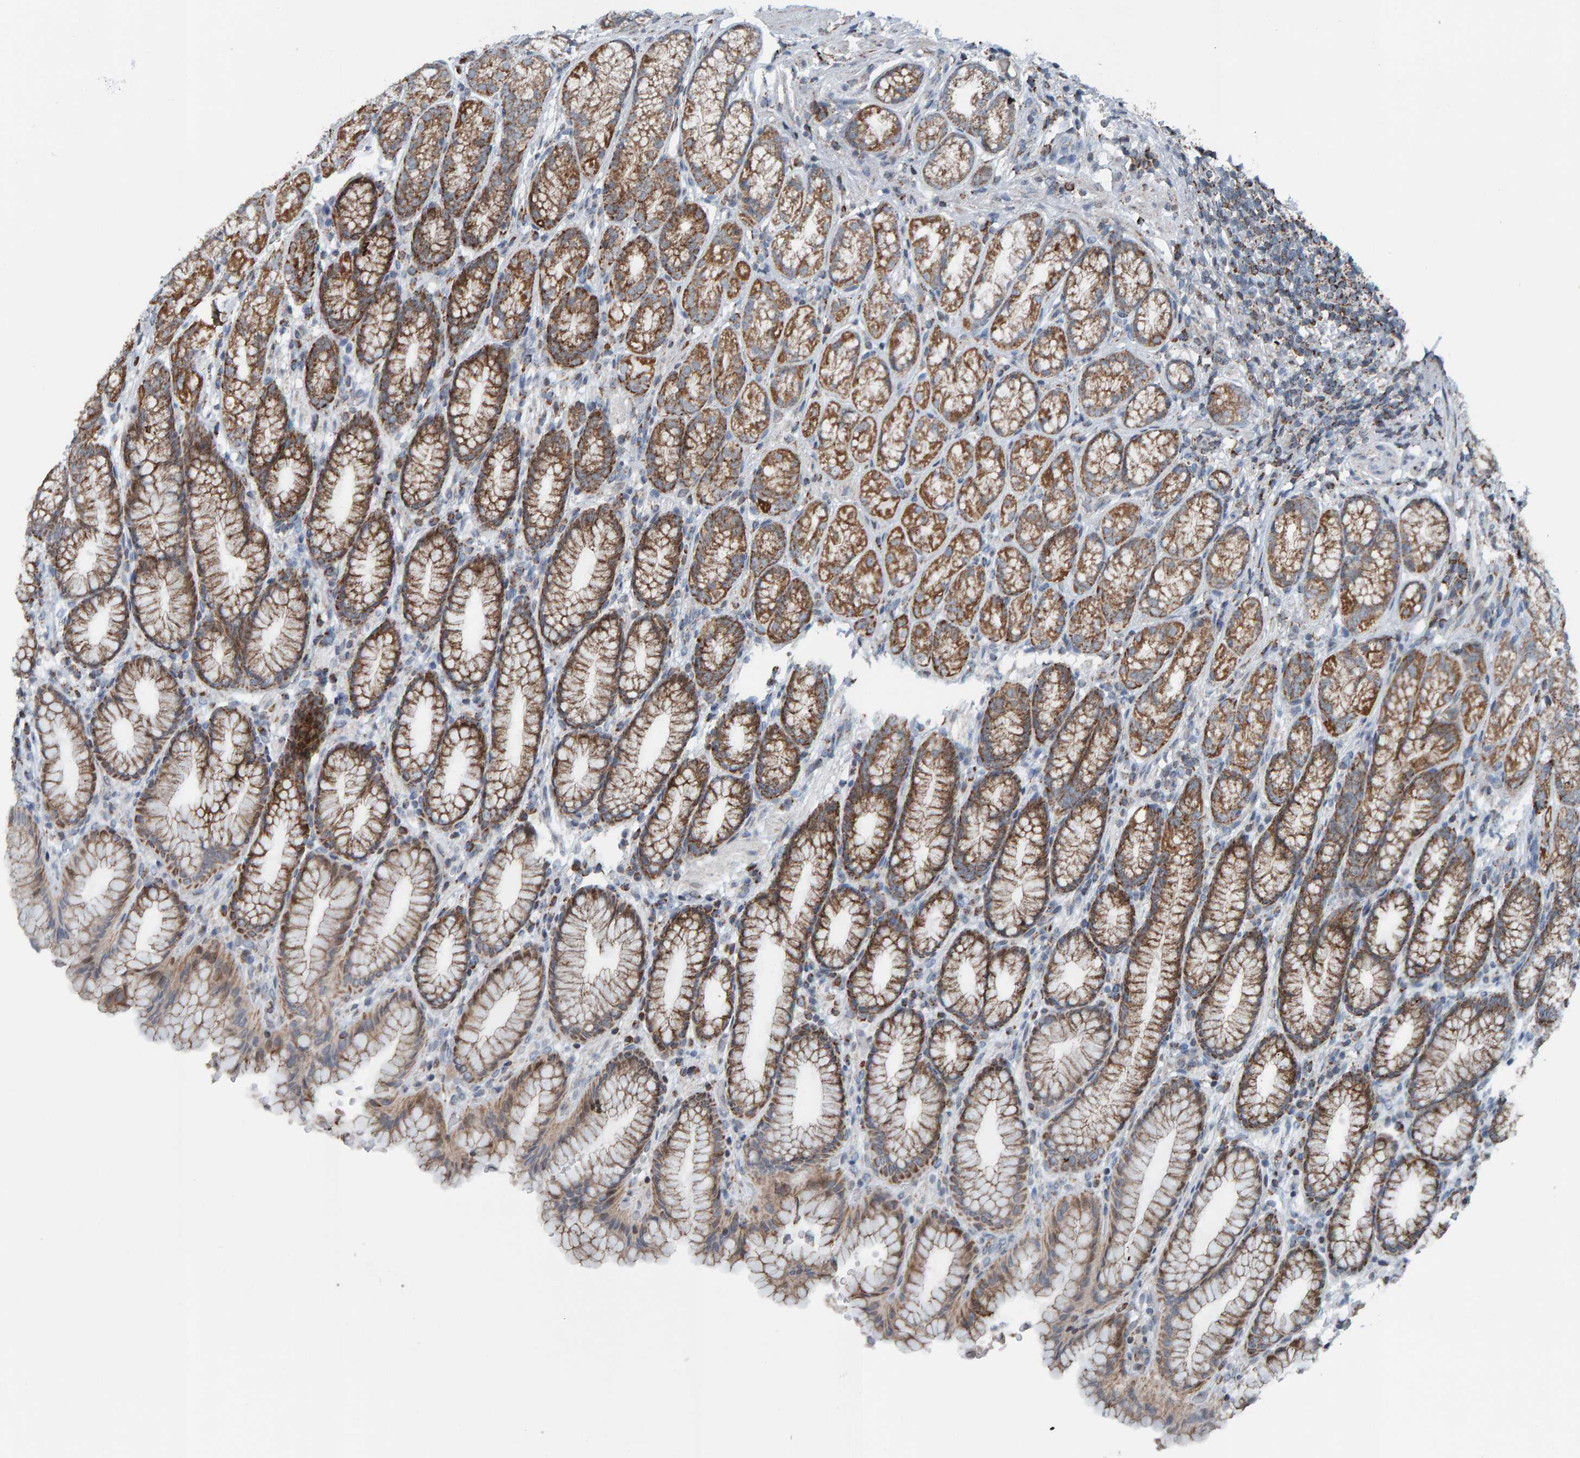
{"staining": {"intensity": "moderate", "quantity": ">75%", "location": "cytoplasmic/membranous"}, "tissue": "stomach", "cell_type": "Glandular cells", "image_type": "normal", "snomed": [{"axis": "morphology", "description": "Normal tissue, NOS"}, {"axis": "topography", "description": "Stomach"}], "caption": "Glandular cells reveal medium levels of moderate cytoplasmic/membranous expression in about >75% of cells in benign stomach.", "gene": "ZNF48", "patient": {"sex": "male", "age": 42}}